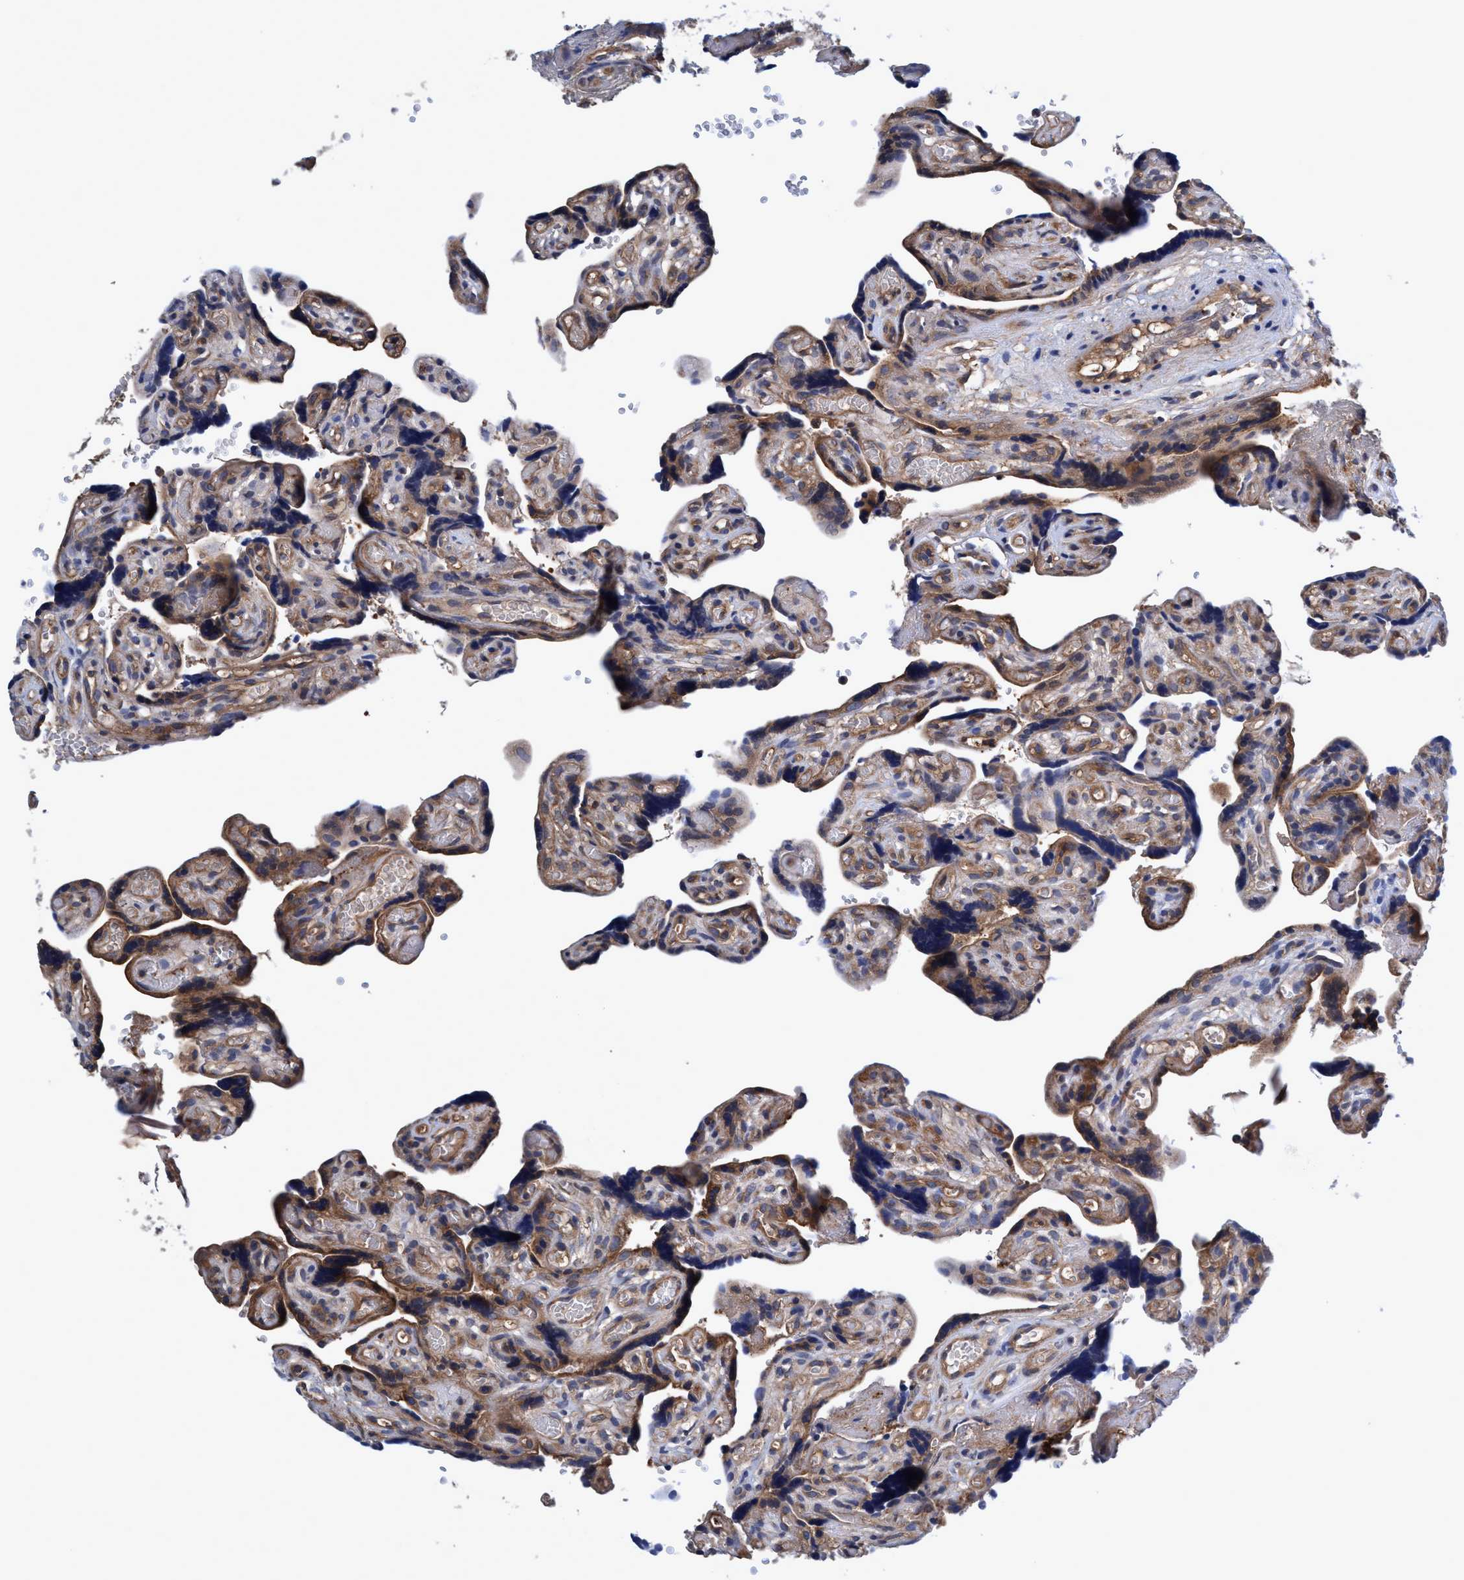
{"staining": {"intensity": "moderate", "quantity": ">75%", "location": "cytoplasmic/membranous"}, "tissue": "placenta", "cell_type": "Trophoblastic cells", "image_type": "normal", "snomed": [{"axis": "morphology", "description": "Normal tissue, NOS"}, {"axis": "topography", "description": "Placenta"}], "caption": "Protein analysis of benign placenta demonstrates moderate cytoplasmic/membranous staining in about >75% of trophoblastic cells. (DAB IHC with brightfield microscopy, high magnification).", "gene": "CALCOCO2", "patient": {"sex": "female", "age": 30}}